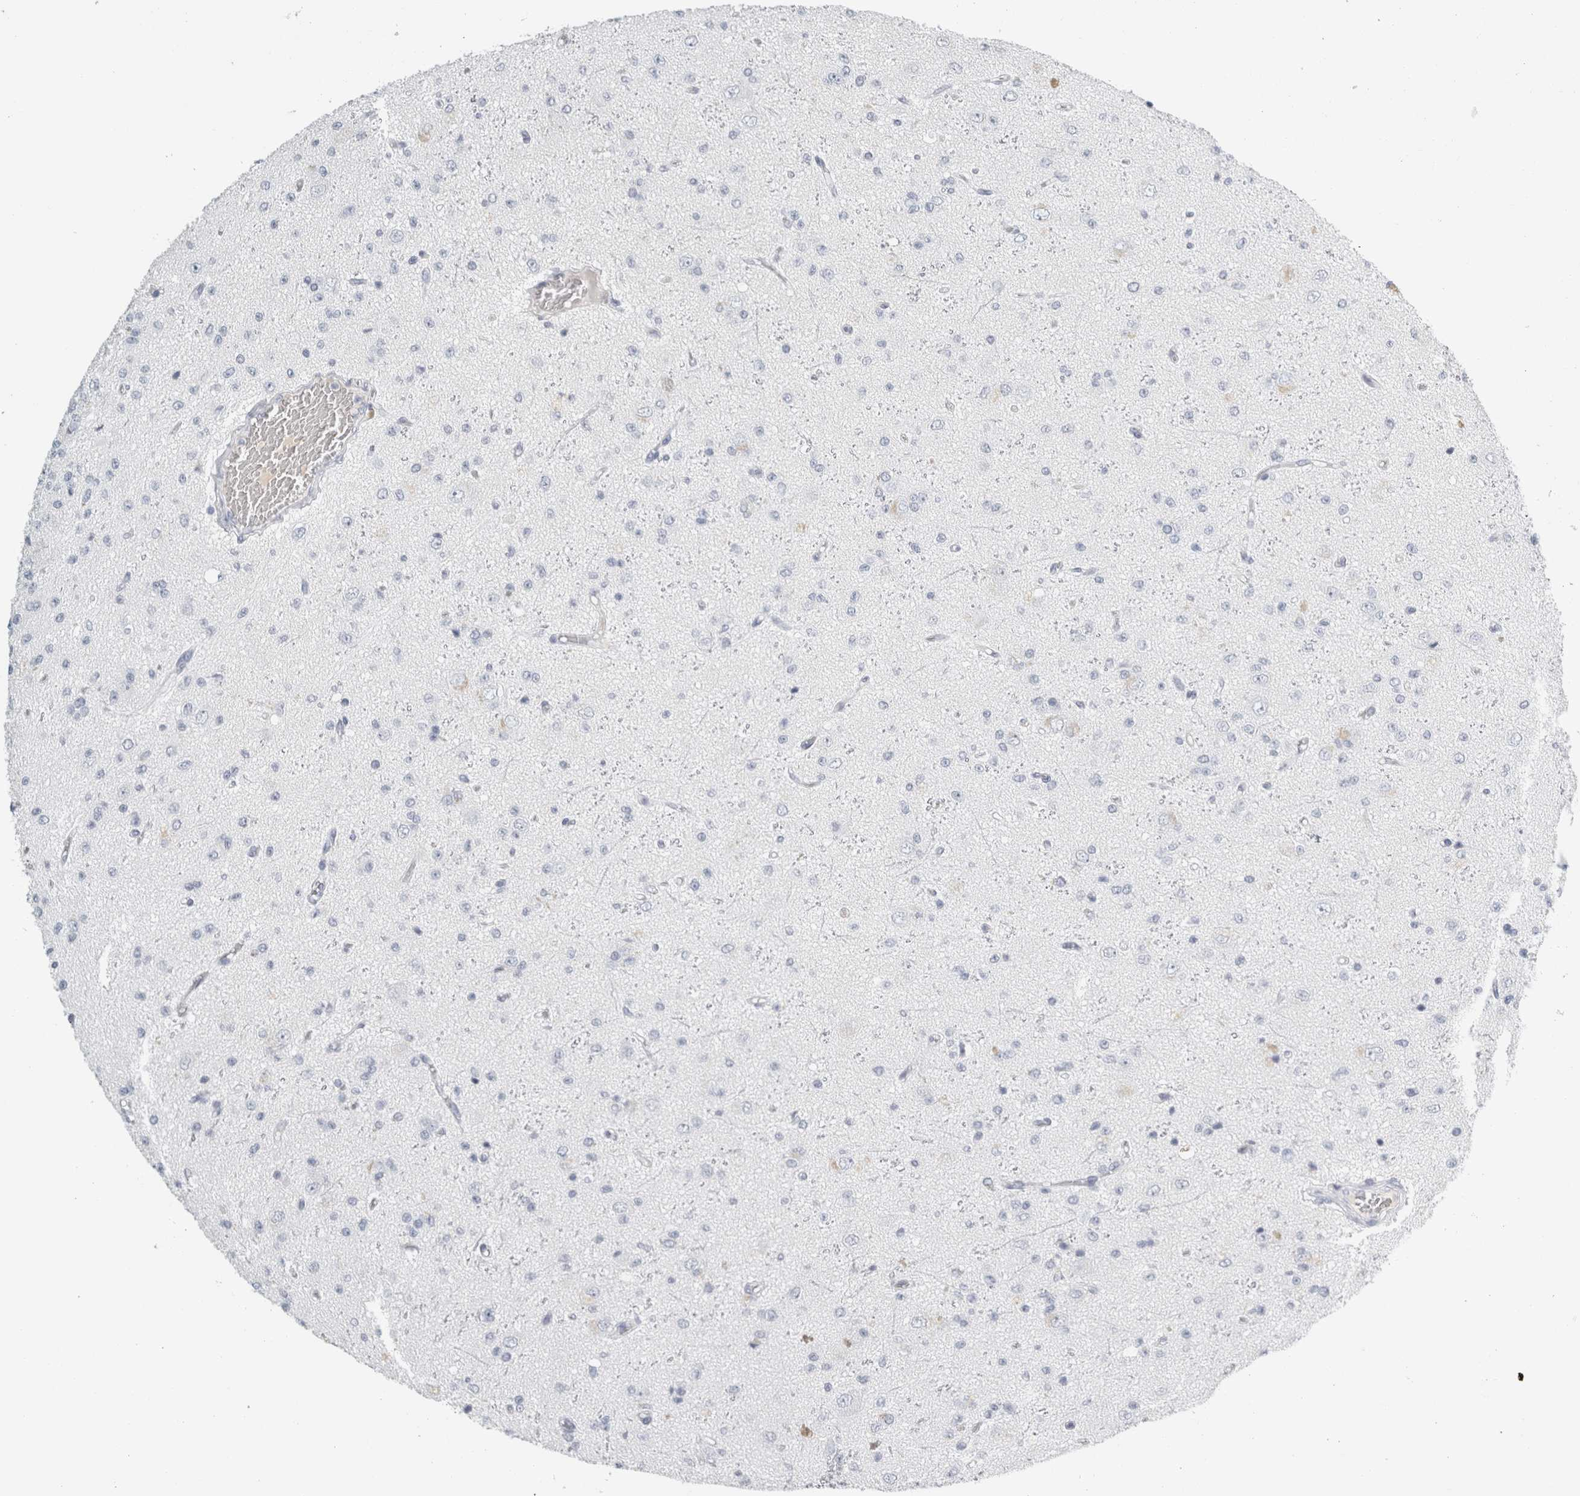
{"staining": {"intensity": "negative", "quantity": "none", "location": "none"}, "tissue": "glioma", "cell_type": "Tumor cells", "image_type": "cancer", "snomed": [{"axis": "morphology", "description": "Glioma, malignant, High grade"}, {"axis": "topography", "description": "pancreas cauda"}], "caption": "Immunohistochemistry micrograph of human malignant glioma (high-grade) stained for a protein (brown), which exhibits no staining in tumor cells.", "gene": "TSPAN8", "patient": {"sex": "male", "age": 60}}